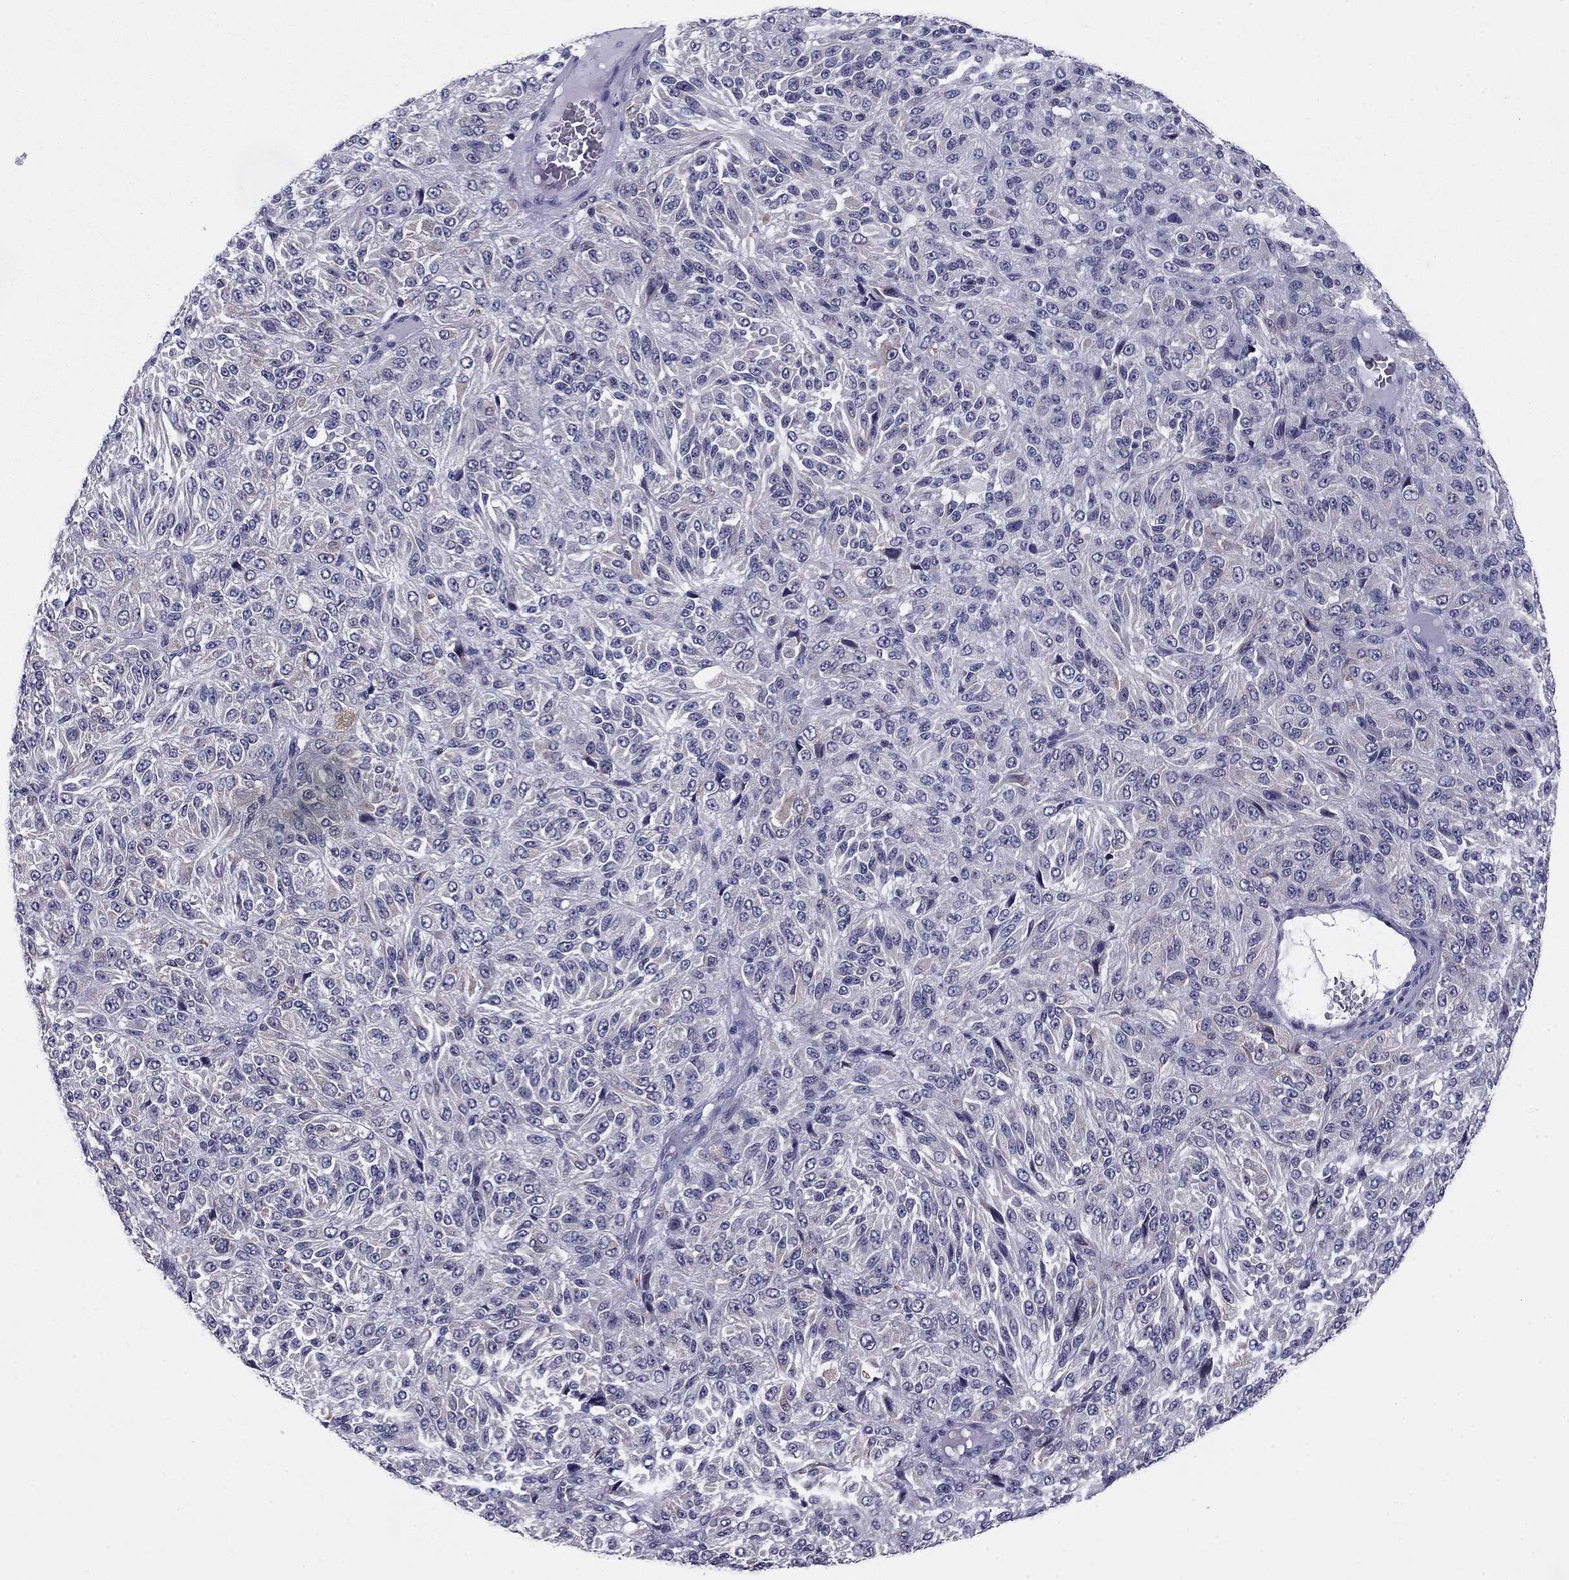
{"staining": {"intensity": "negative", "quantity": "none", "location": "none"}, "tissue": "melanoma", "cell_type": "Tumor cells", "image_type": "cancer", "snomed": [{"axis": "morphology", "description": "Malignant melanoma, Metastatic site"}, {"axis": "topography", "description": "Brain"}], "caption": "IHC photomicrograph of neoplastic tissue: malignant melanoma (metastatic site) stained with DAB (3,3'-diaminobenzidine) exhibits no significant protein positivity in tumor cells.", "gene": "TMED3", "patient": {"sex": "female", "age": 56}}